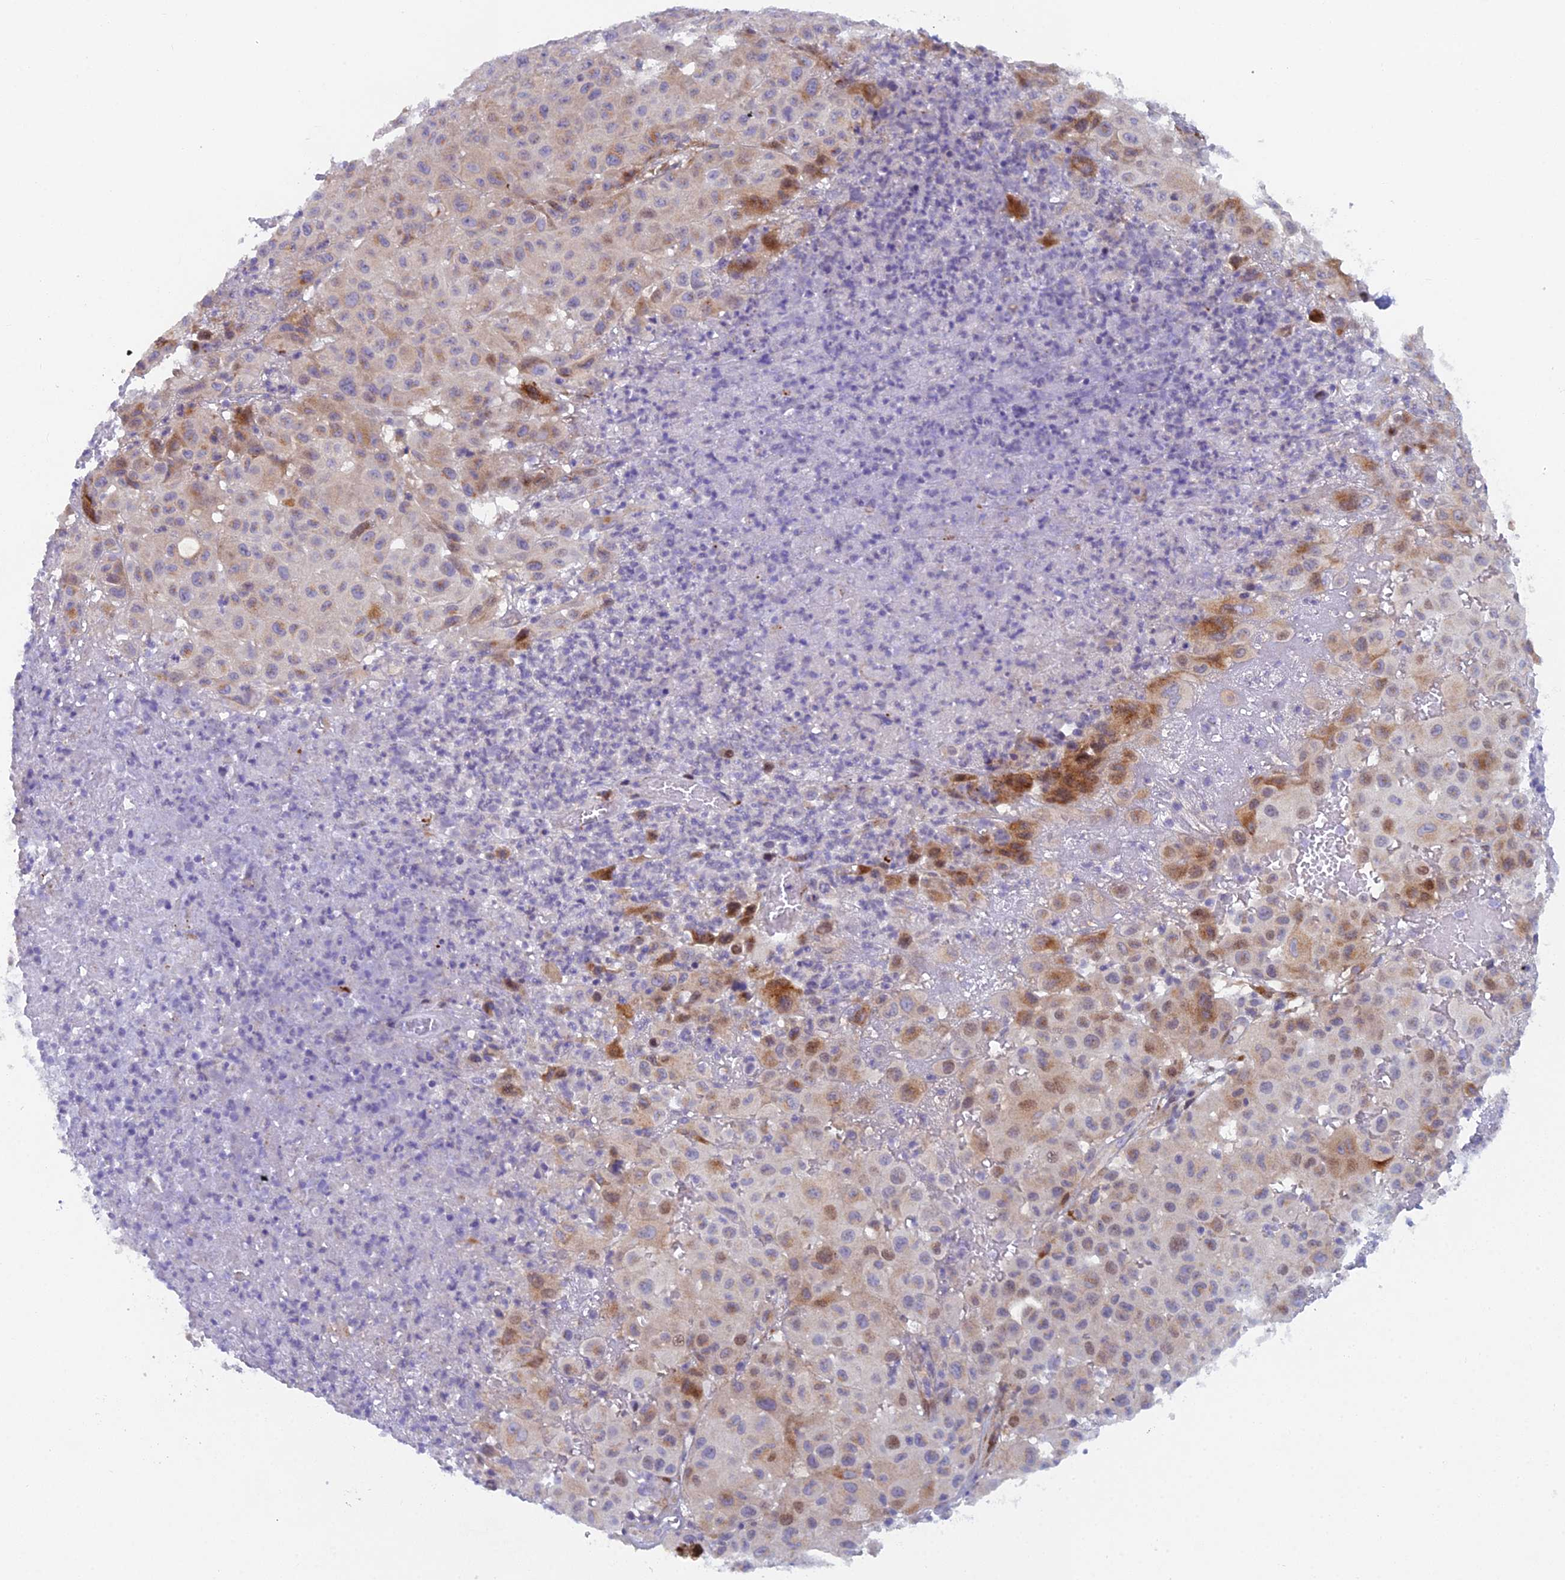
{"staining": {"intensity": "moderate", "quantity": "<25%", "location": "cytoplasmic/membranous,nuclear"}, "tissue": "melanoma", "cell_type": "Tumor cells", "image_type": "cancer", "snomed": [{"axis": "morphology", "description": "Malignant melanoma, NOS"}, {"axis": "topography", "description": "Skin"}], "caption": "A high-resolution micrograph shows IHC staining of malignant melanoma, which shows moderate cytoplasmic/membranous and nuclear positivity in about <25% of tumor cells. The staining is performed using DAB brown chromogen to label protein expression. The nuclei are counter-stained blue using hematoxylin.", "gene": "B9D2", "patient": {"sex": "male", "age": 73}}